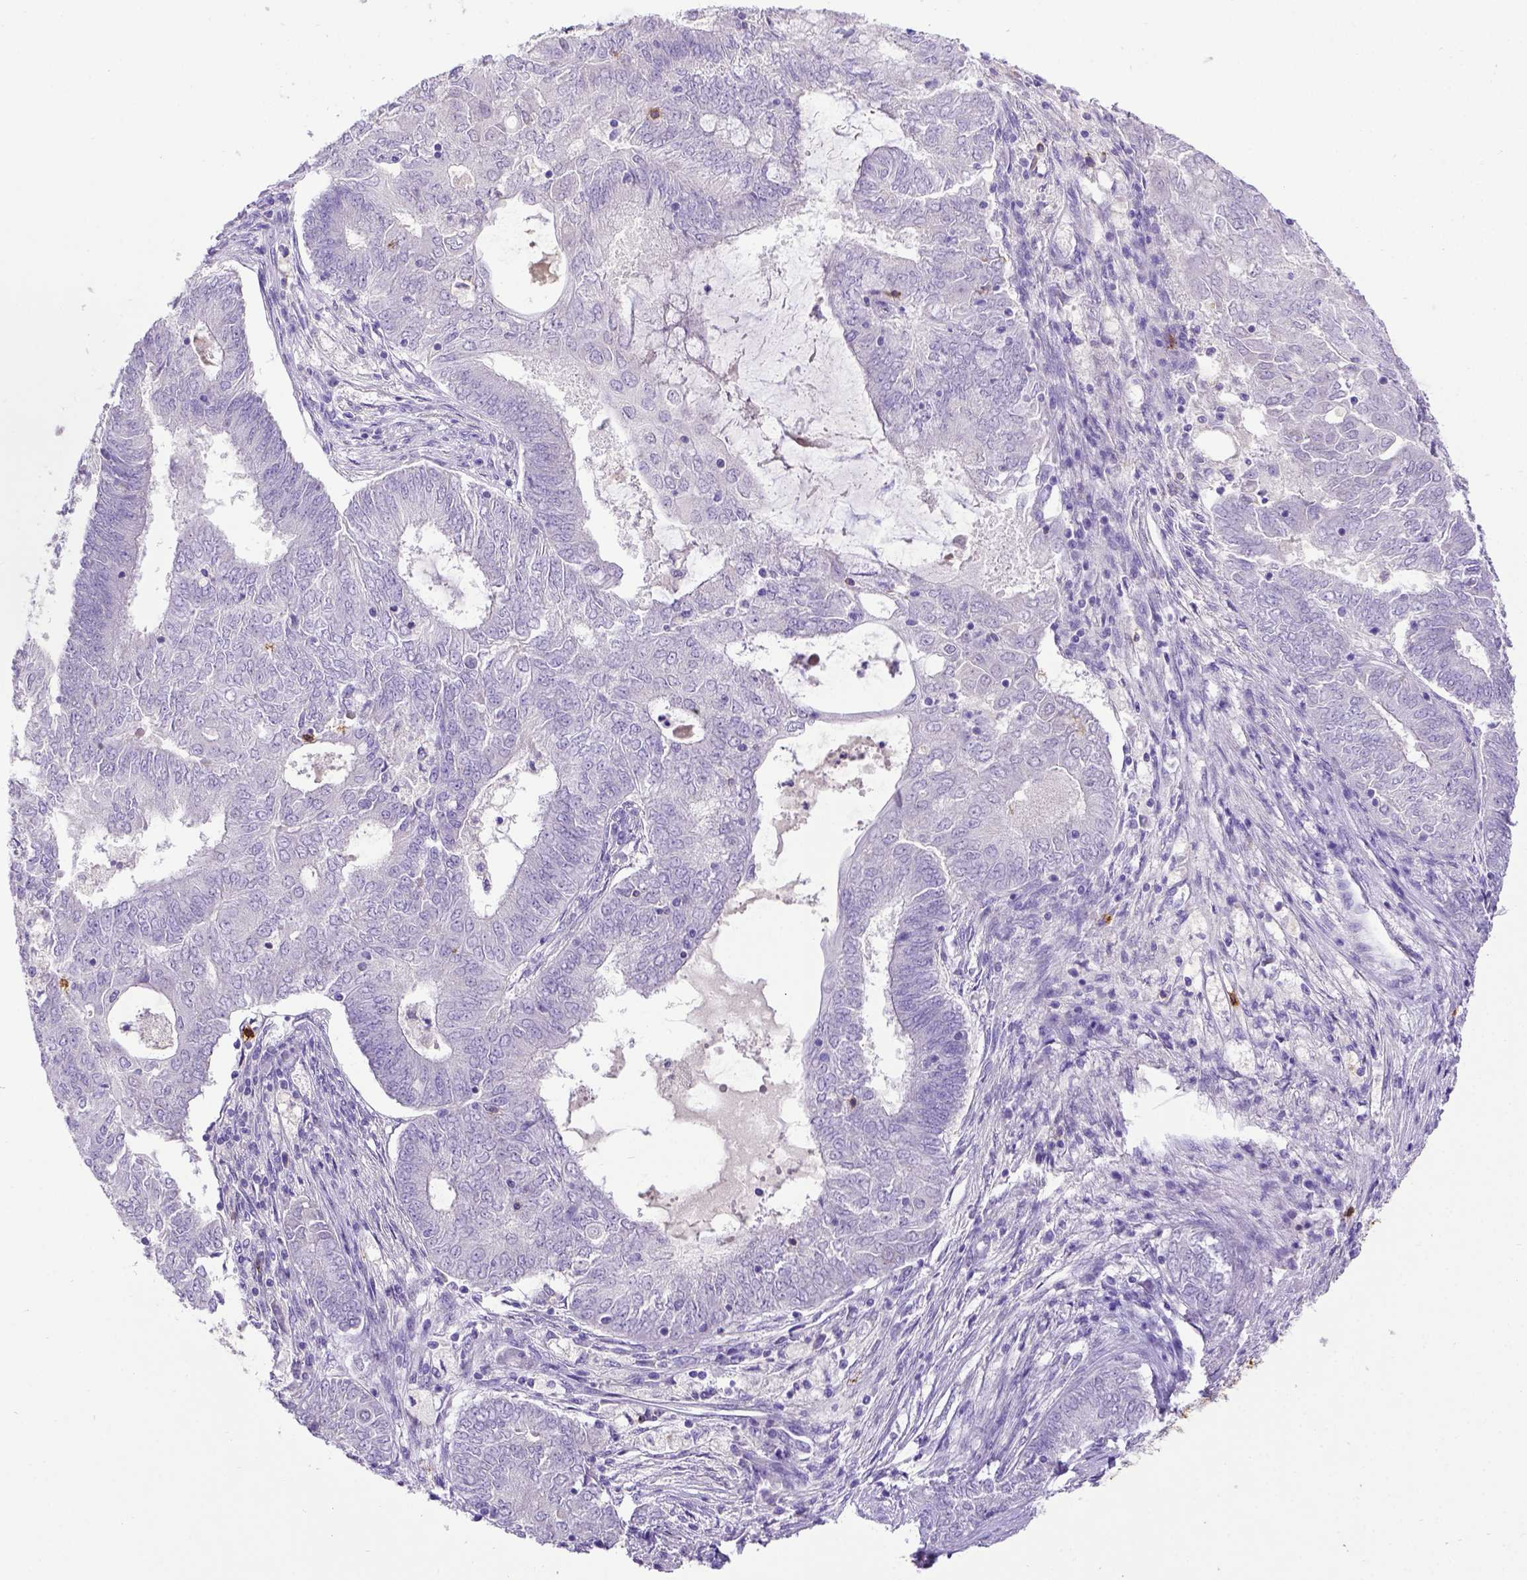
{"staining": {"intensity": "negative", "quantity": "none", "location": "none"}, "tissue": "endometrial cancer", "cell_type": "Tumor cells", "image_type": "cancer", "snomed": [{"axis": "morphology", "description": "Adenocarcinoma, NOS"}, {"axis": "topography", "description": "Endometrium"}], "caption": "DAB immunohistochemical staining of human endometrial cancer exhibits no significant expression in tumor cells.", "gene": "B3GAT1", "patient": {"sex": "female", "age": 62}}